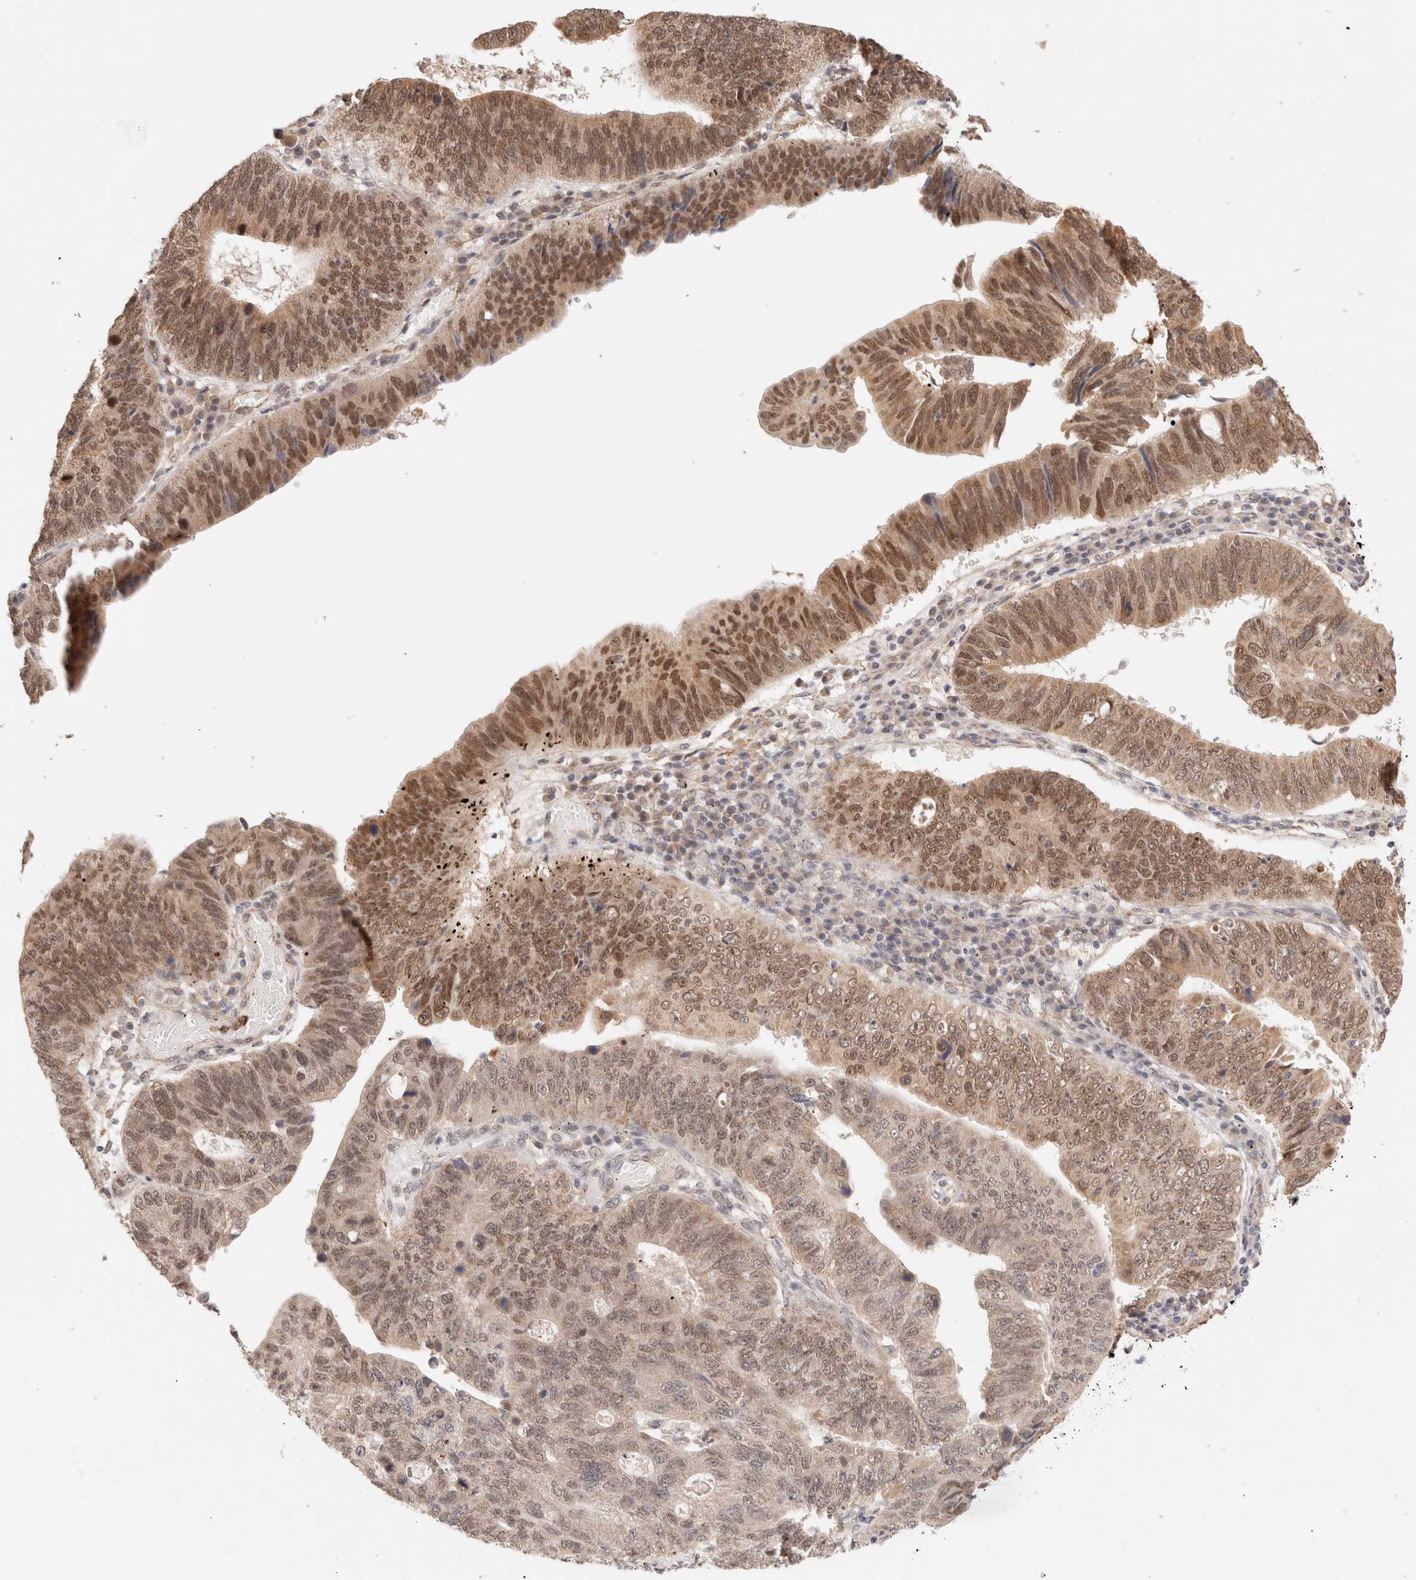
{"staining": {"intensity": "strong", "quantity": ">75%", "location": "cytoplasmic/membranous,nuclear"}, "tissue": "stomach cancer", "cell_type": "Tumor cells", "image_type": "cancer", "snomed": [{"axis": "morphology", "description": "Adenocarcinoma, NOS"}, {"axis": "topography", "description": "Stomach"}], "caption": "The image displays immunohistochemical staining of adenocarcinoma (stomach). There is strong cytoplasmic/membranous and nuclear staining is present in about >75% of tumor cells. (Brightfield microscopy of DAB IHC at high magnification).", "gene": "BRPF3", "patient": {"sex": "male", "age": 59}}